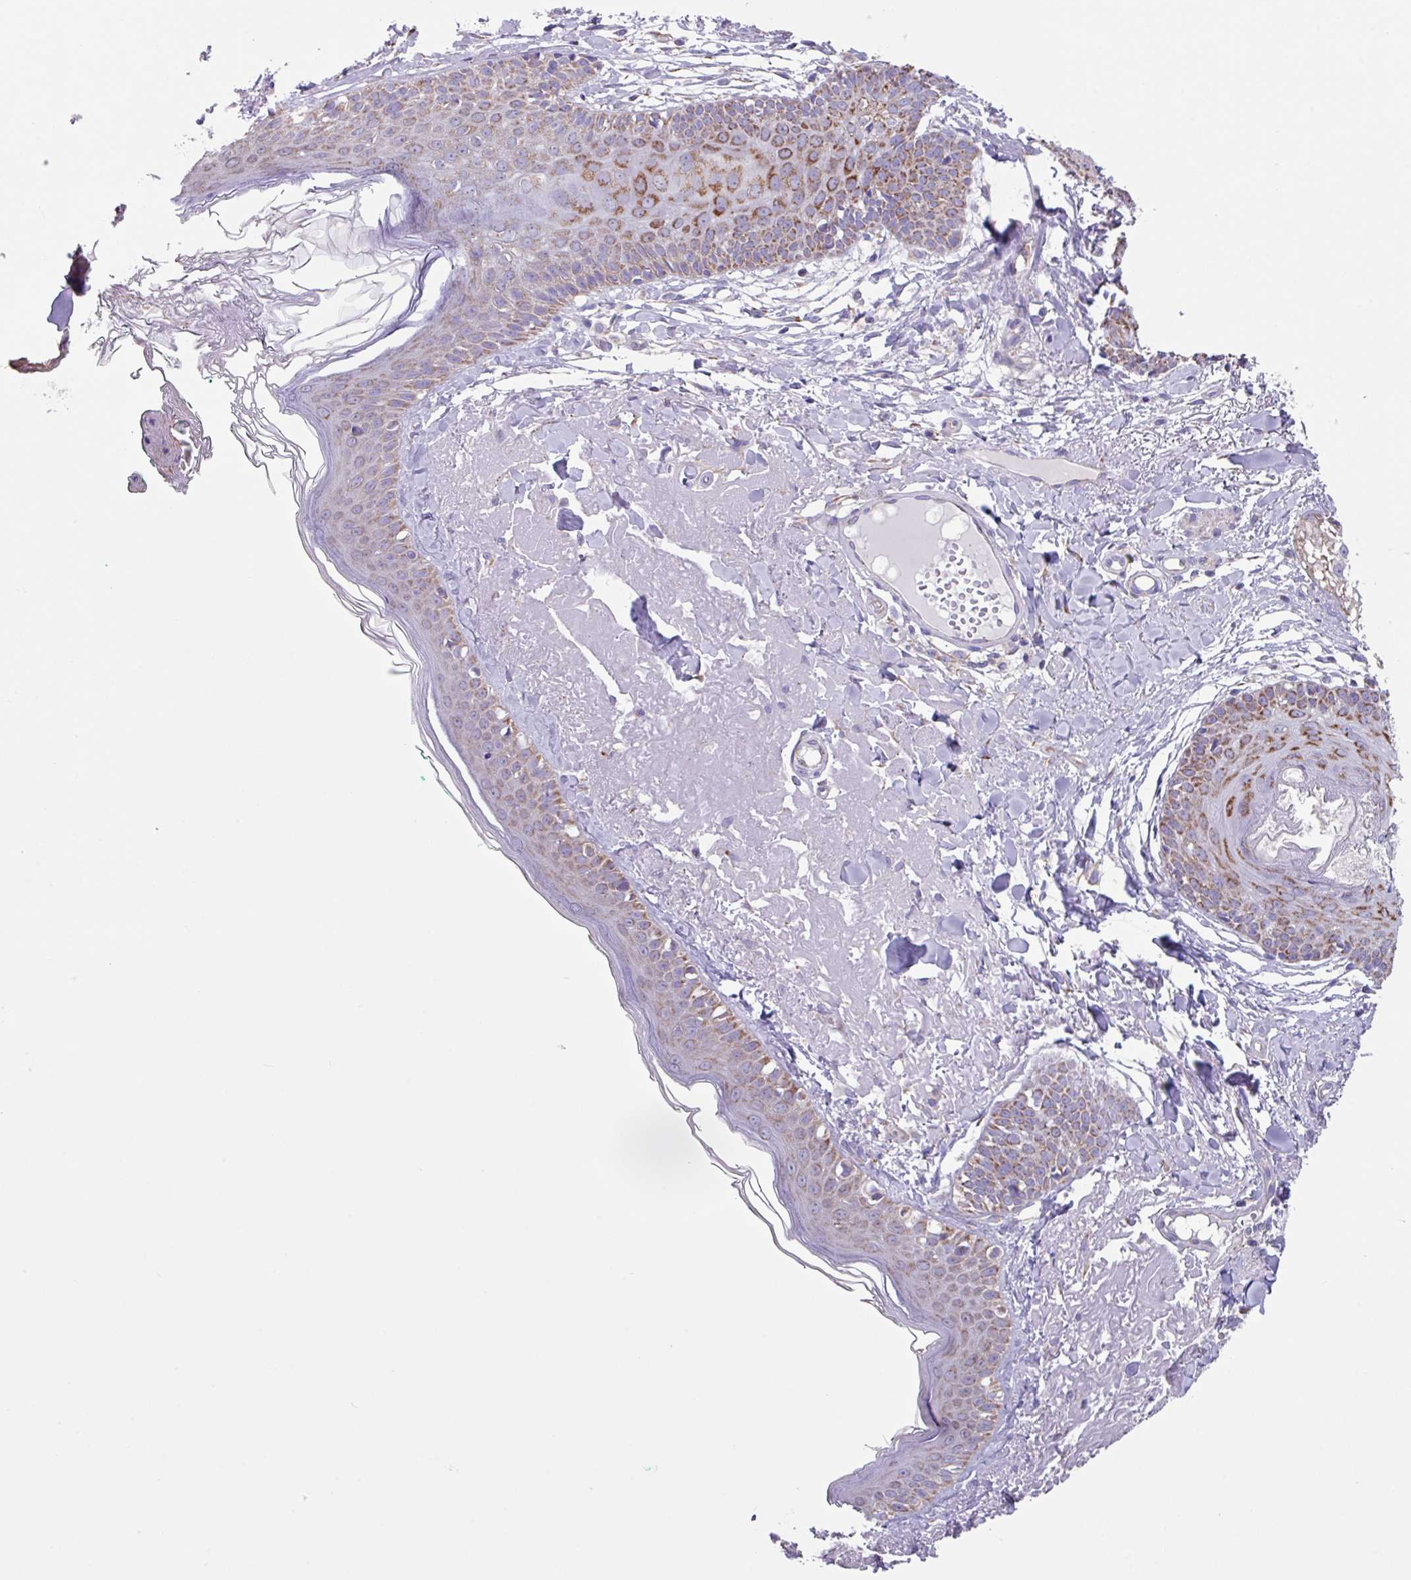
{"staining": {"intensity": "negative", "quantity": "none", "location": "none"}, "tissue": "skin", "cell_type": "Fibroblasts", "image_type": "normal", "snomed": [{"axis": "morphology", "description": "Normal tissue, NOS"}, {"axis": "morphology", "description": "Malignant melanoma, NOS"}, {"axis": "topography", "description": "Skin"}], "caption": "High power microscopy image of an IHC histopathology image of unremarkable skin, revealing no significant positivity in fibroblasts.", "gene": "OTULIN", "patient": {"sex": "male", "age": 80}}